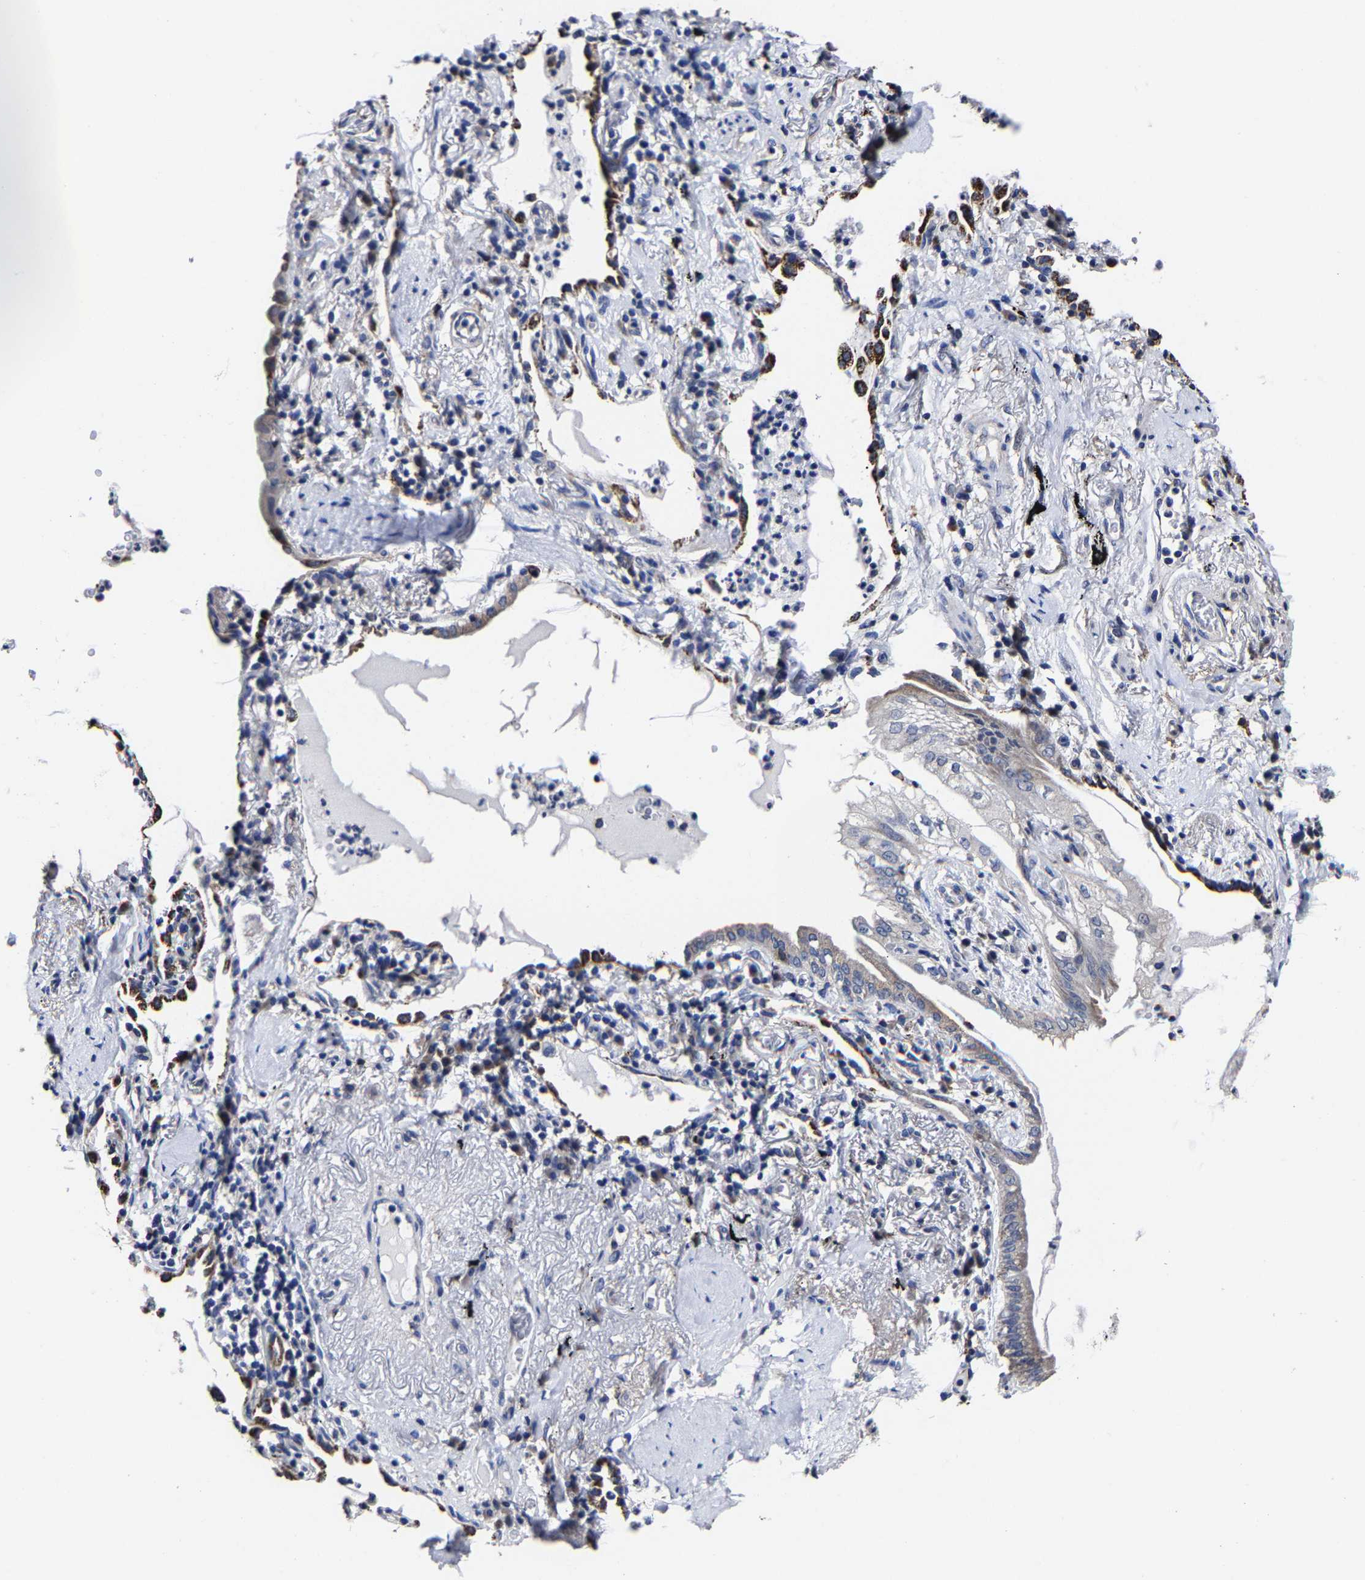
{"staining": {"intensity": "weak", "quantity": ">75%", "location": "cytoplasmic/membranous"}, "tissue": "lung cancer", "cell_type": "Tumor cells", "image_type": "cancer", "snomed": [{"axis": "morphology", "description": "Normal tissue, NOS"}, {"axis": "morphology", "description": "Adenocarcinoma, NOS"}, {"axis": "topography", "description": "Bronchus"}, {"axis": "topography", "description": "Lung"}], "caption": "Lung cancer (adenocarcinoma) tissue demonstrates weak cytoplasmic/membranous staining in approximately >75% of tumor cells", "gene": "AASS", "patient": {"sex": "female", "age": 70}}